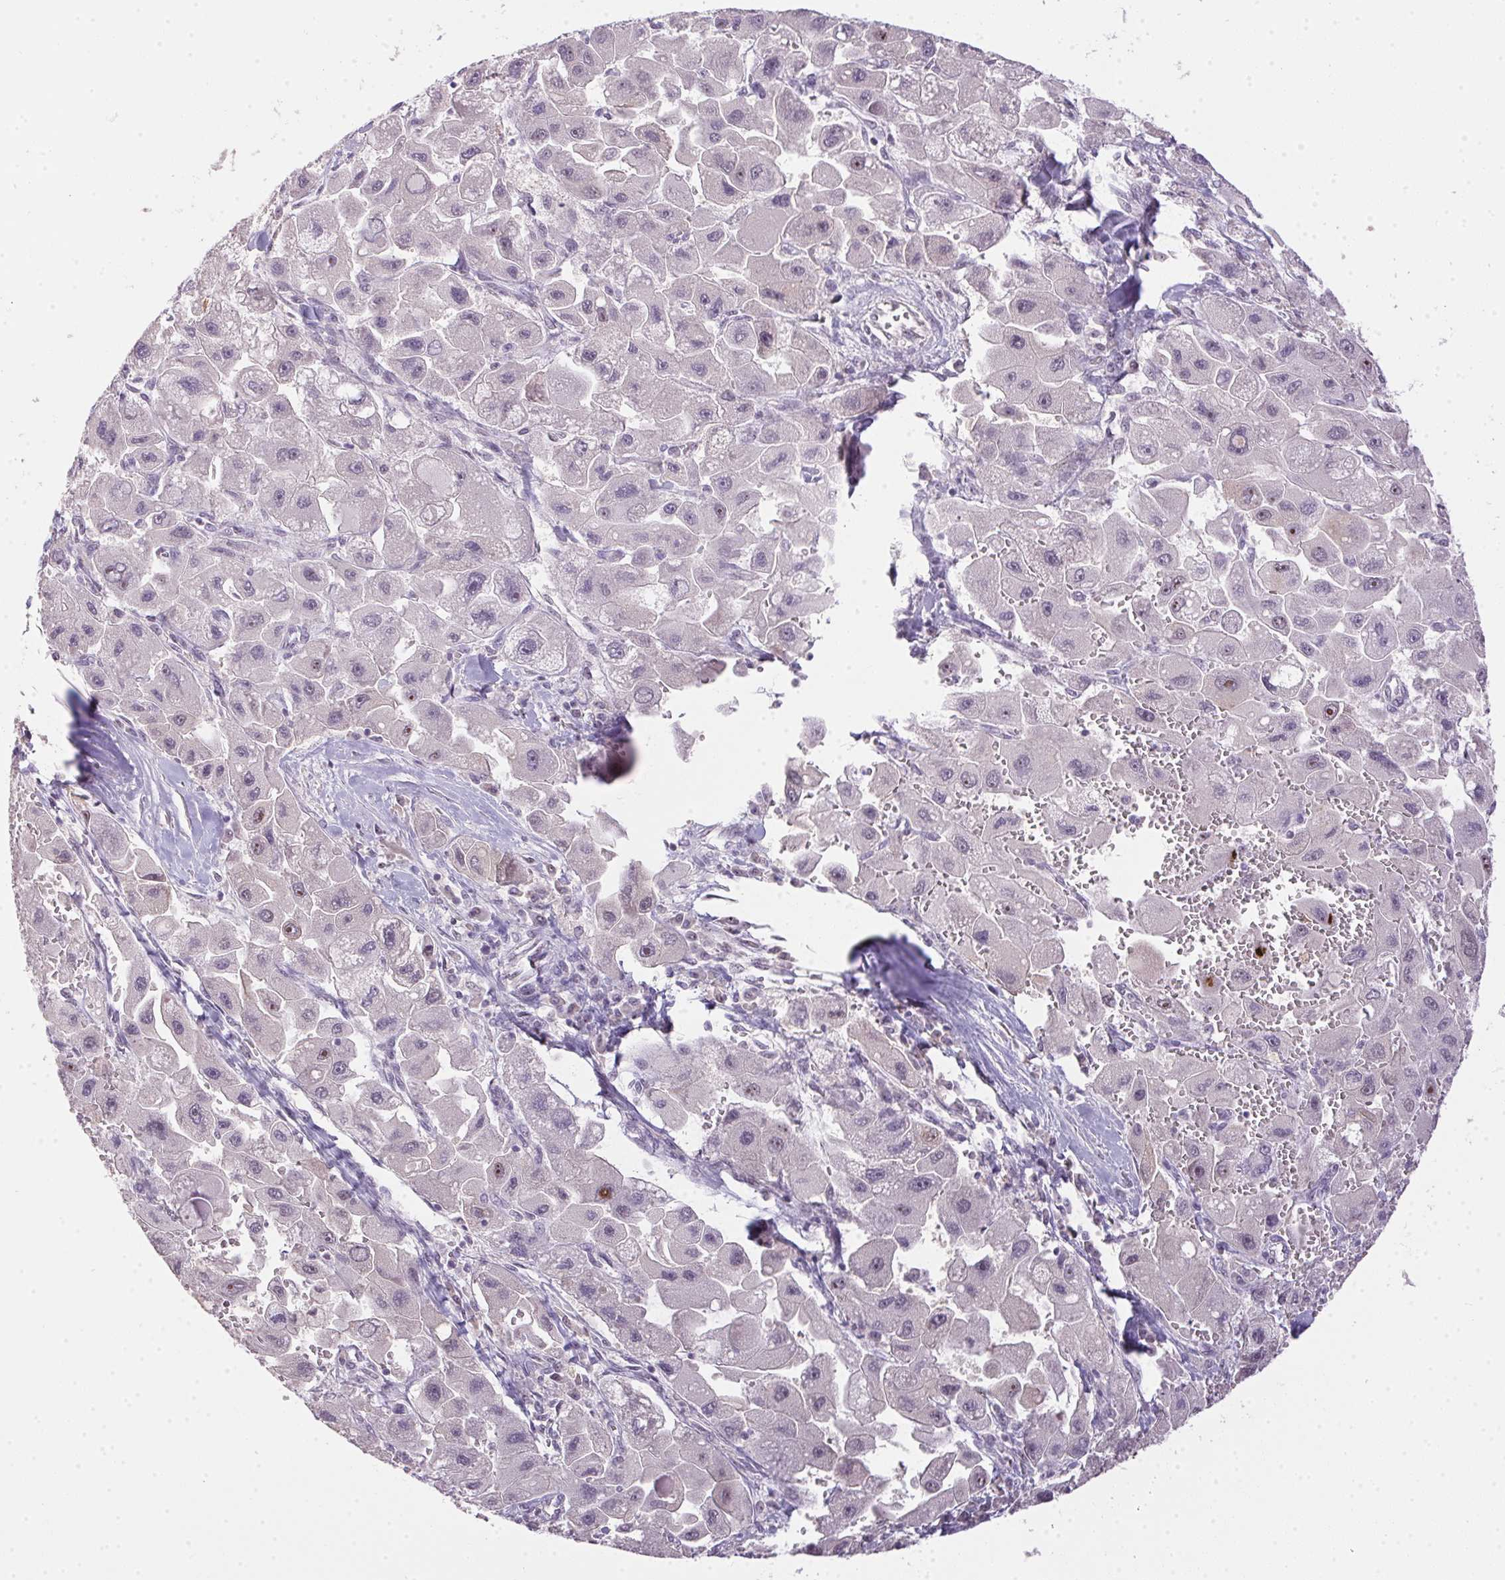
{"staining": {"intensity": "weak", "quantity": "<25%", "location": "nuclear"}, "tissue": "liver cancer", "cell_type": "Tumor cells", "image_type": "cancer", "snomed": [{"axis": "morphology", "description": "Carcinoma, Hepatocellular, NOS"}, {"axis": "topography", "description": "Liver"}], "caption": "Tumor cells are negative for protein expression in human liver hepatocellular carcinoma.", "gene": "BATF2", "patient": {"sex": "male", "age": 24}}